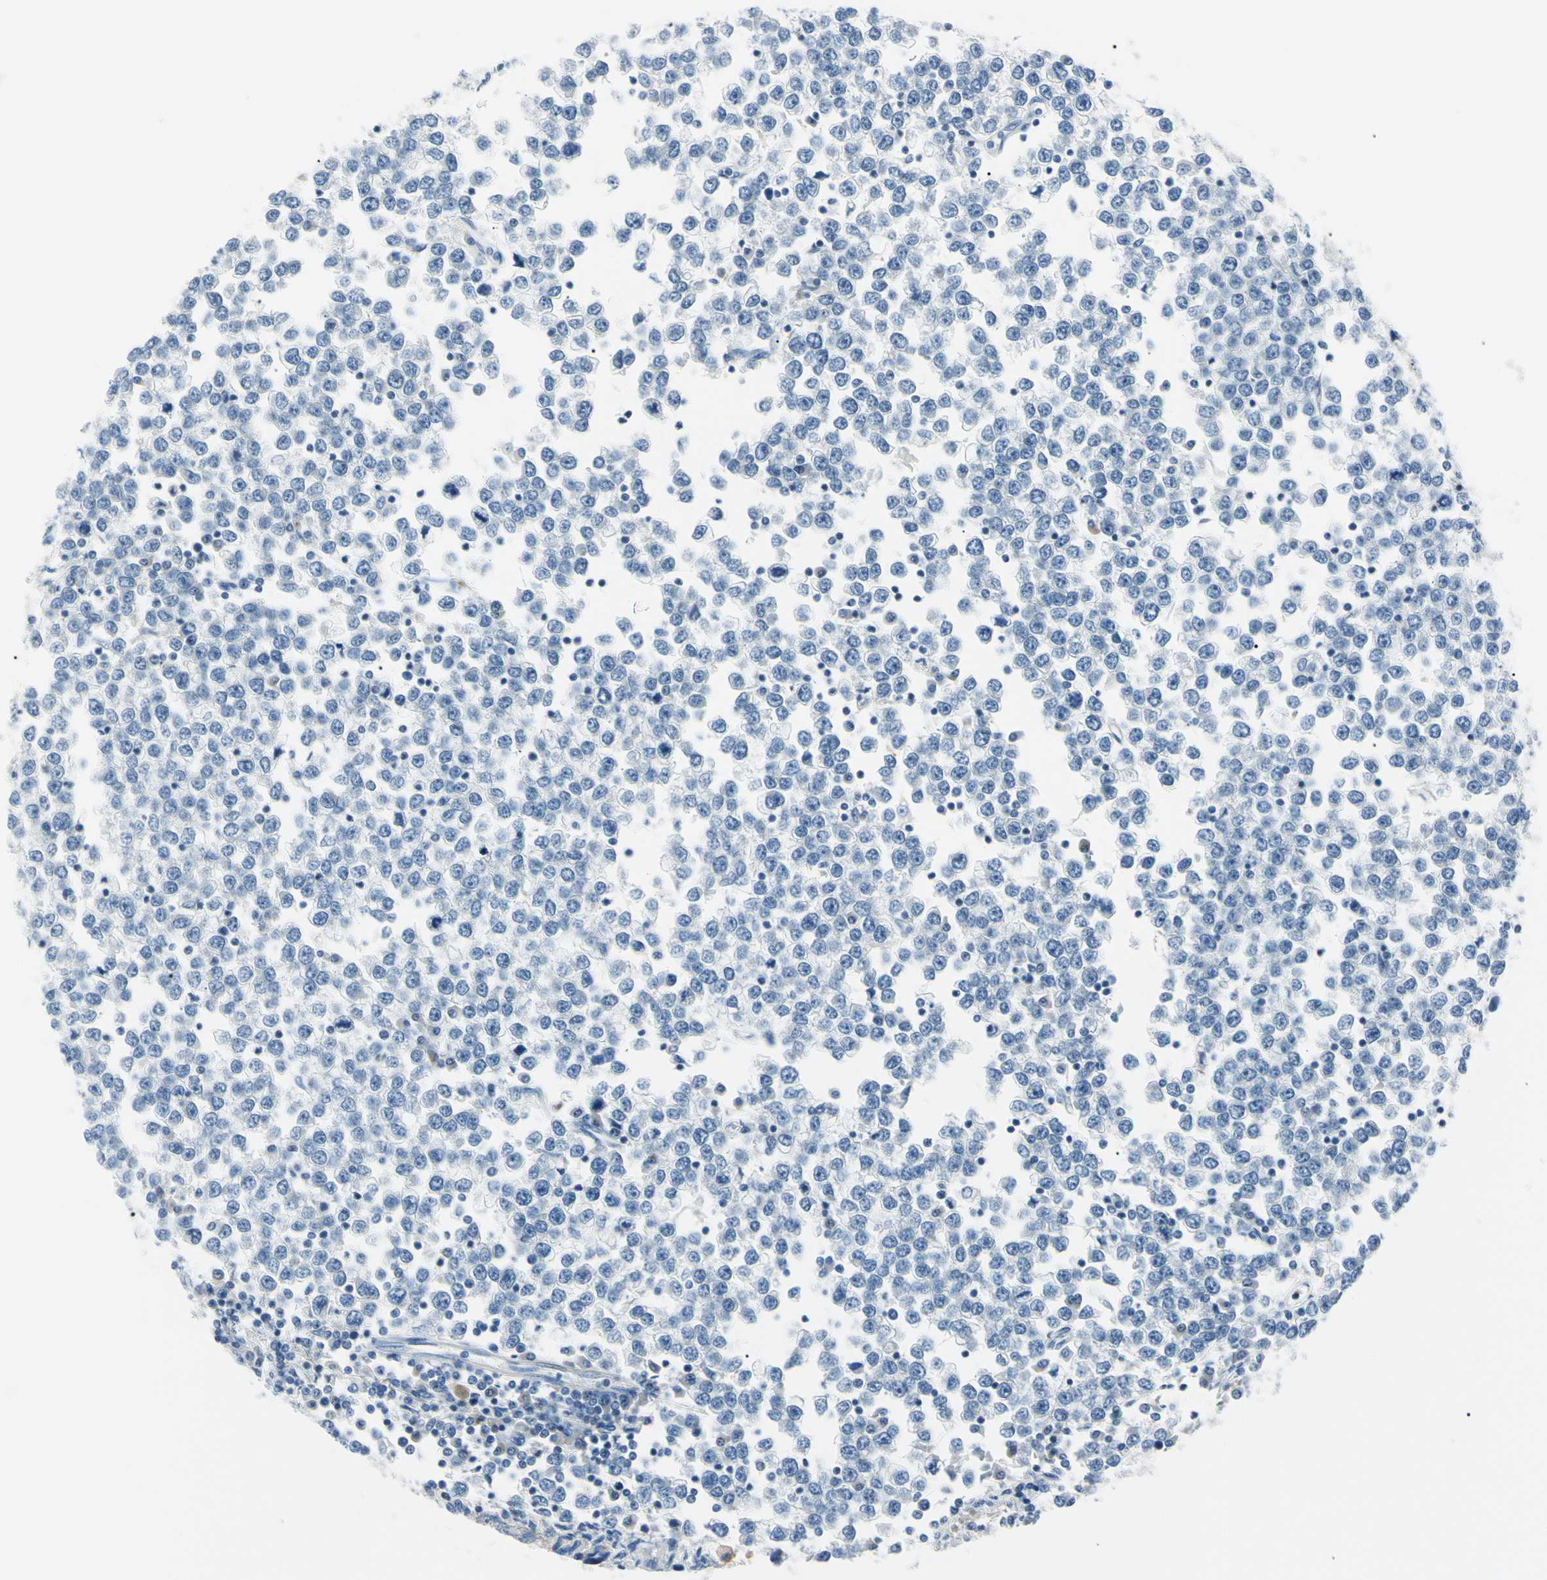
{"staining": {"intensity": "negative", "quantity": "none", "location": "none"}, "tissue": "testis cancer", "cell_type": "Tumor cells", "image_type": "cancer", "snomed": [{"axis": "morphology", "description": "Seminoma, NOS"}, {"axis": "topography", "description": "Testis"}], "caption": "DAB (3,3'-diaminobenzidine) immunohistochemical staining of testis seminoma reveals no significant positivity in tumor cells.", "gene": "CA2", "patient": {"sex": "male", "age": 65}}